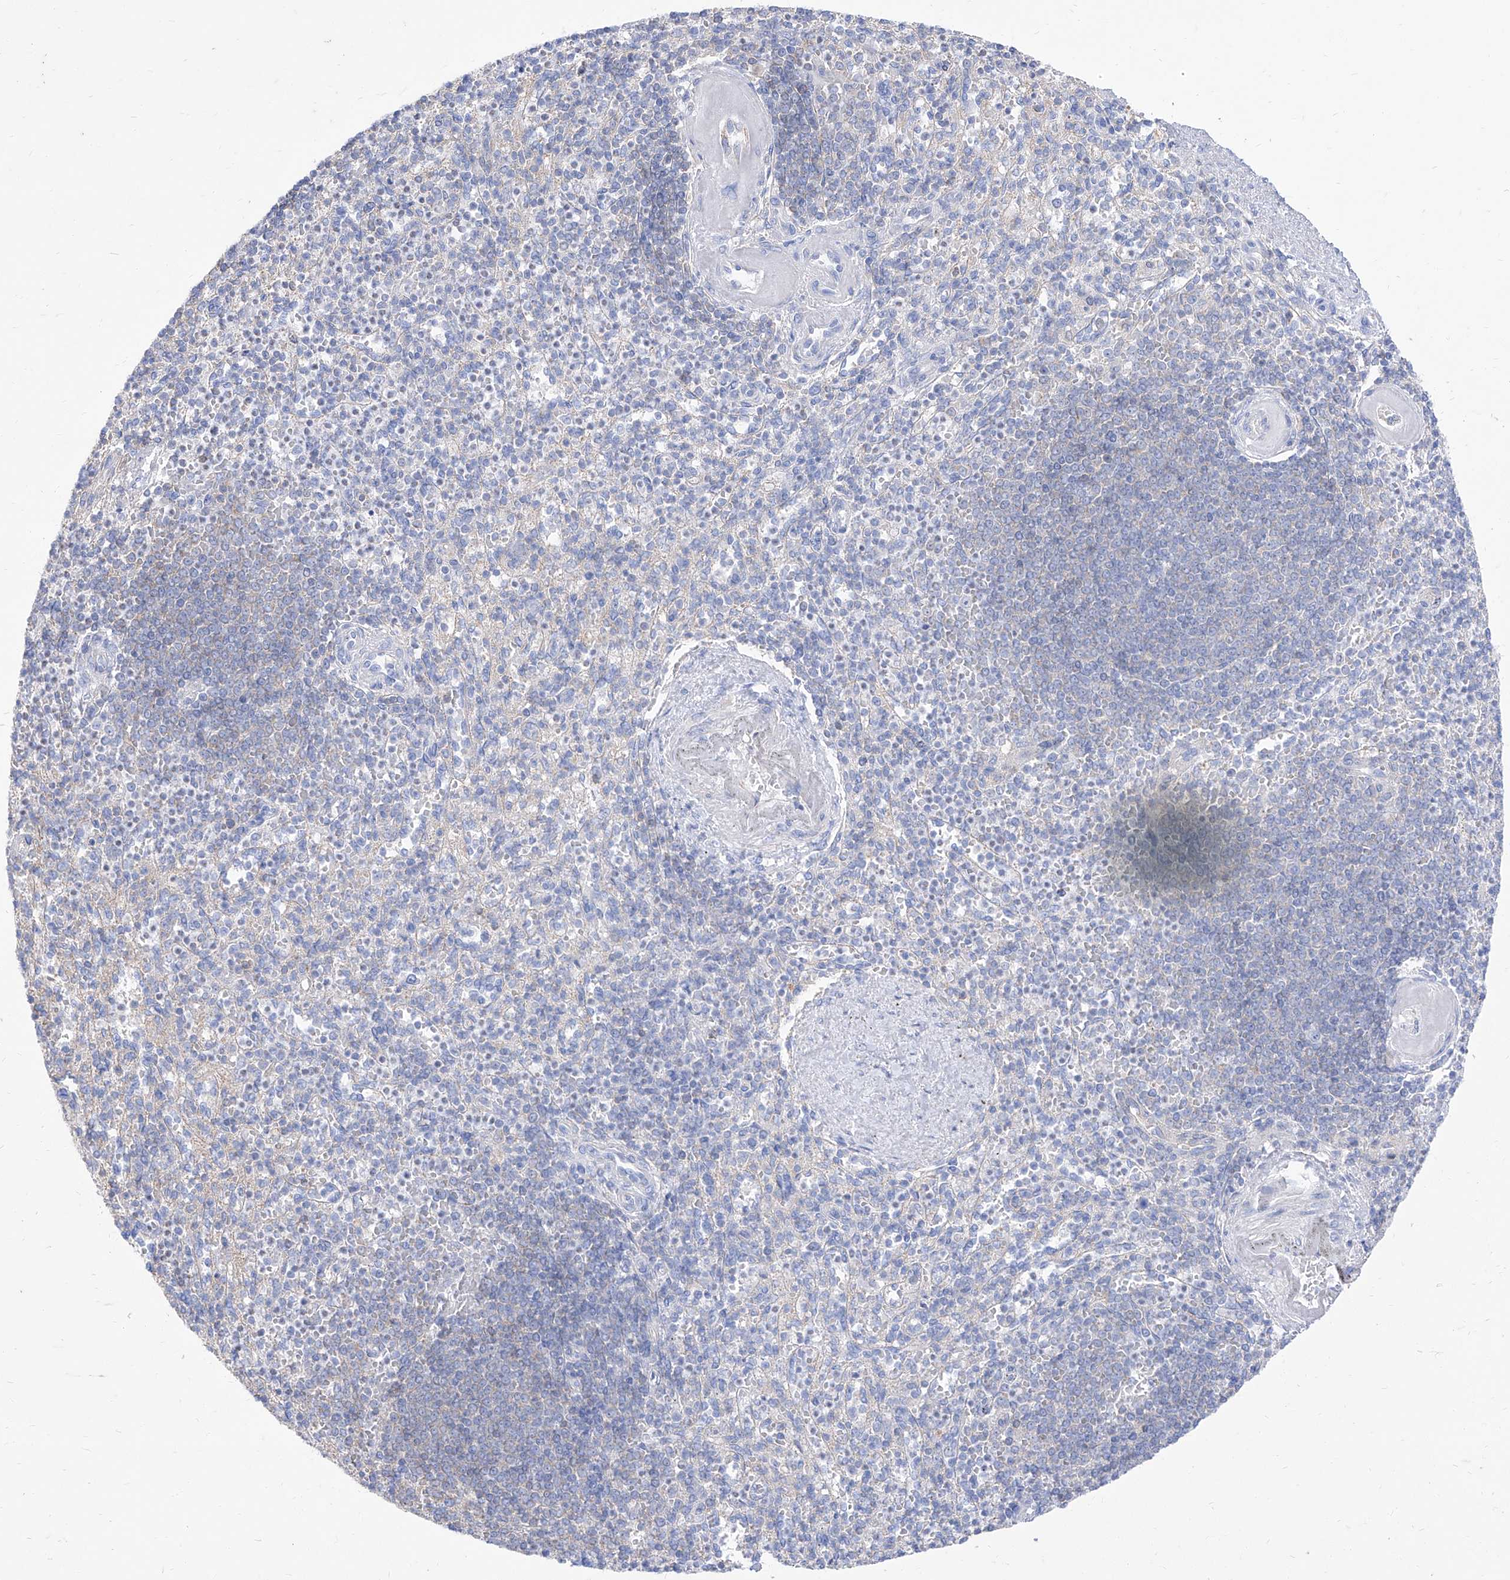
{"staining": {"intensity": "negative", "quantity": "none", "location": "none"}, "tissue": "spleen", "cell_type": "Cells in red pulp", "image_type": "normal", "snomed": [{"axis": "morphology", "description": "Normal tissue, NOS"}, {"axis": "topography", "description": "Spleen"}], "caption": "Cells in red pulp show no significant protein staining in unremarkable spleen. (DAB IHC, high magnification).", "gene": "C1orf74", "patient": {"sex": "female", "age": 74}}